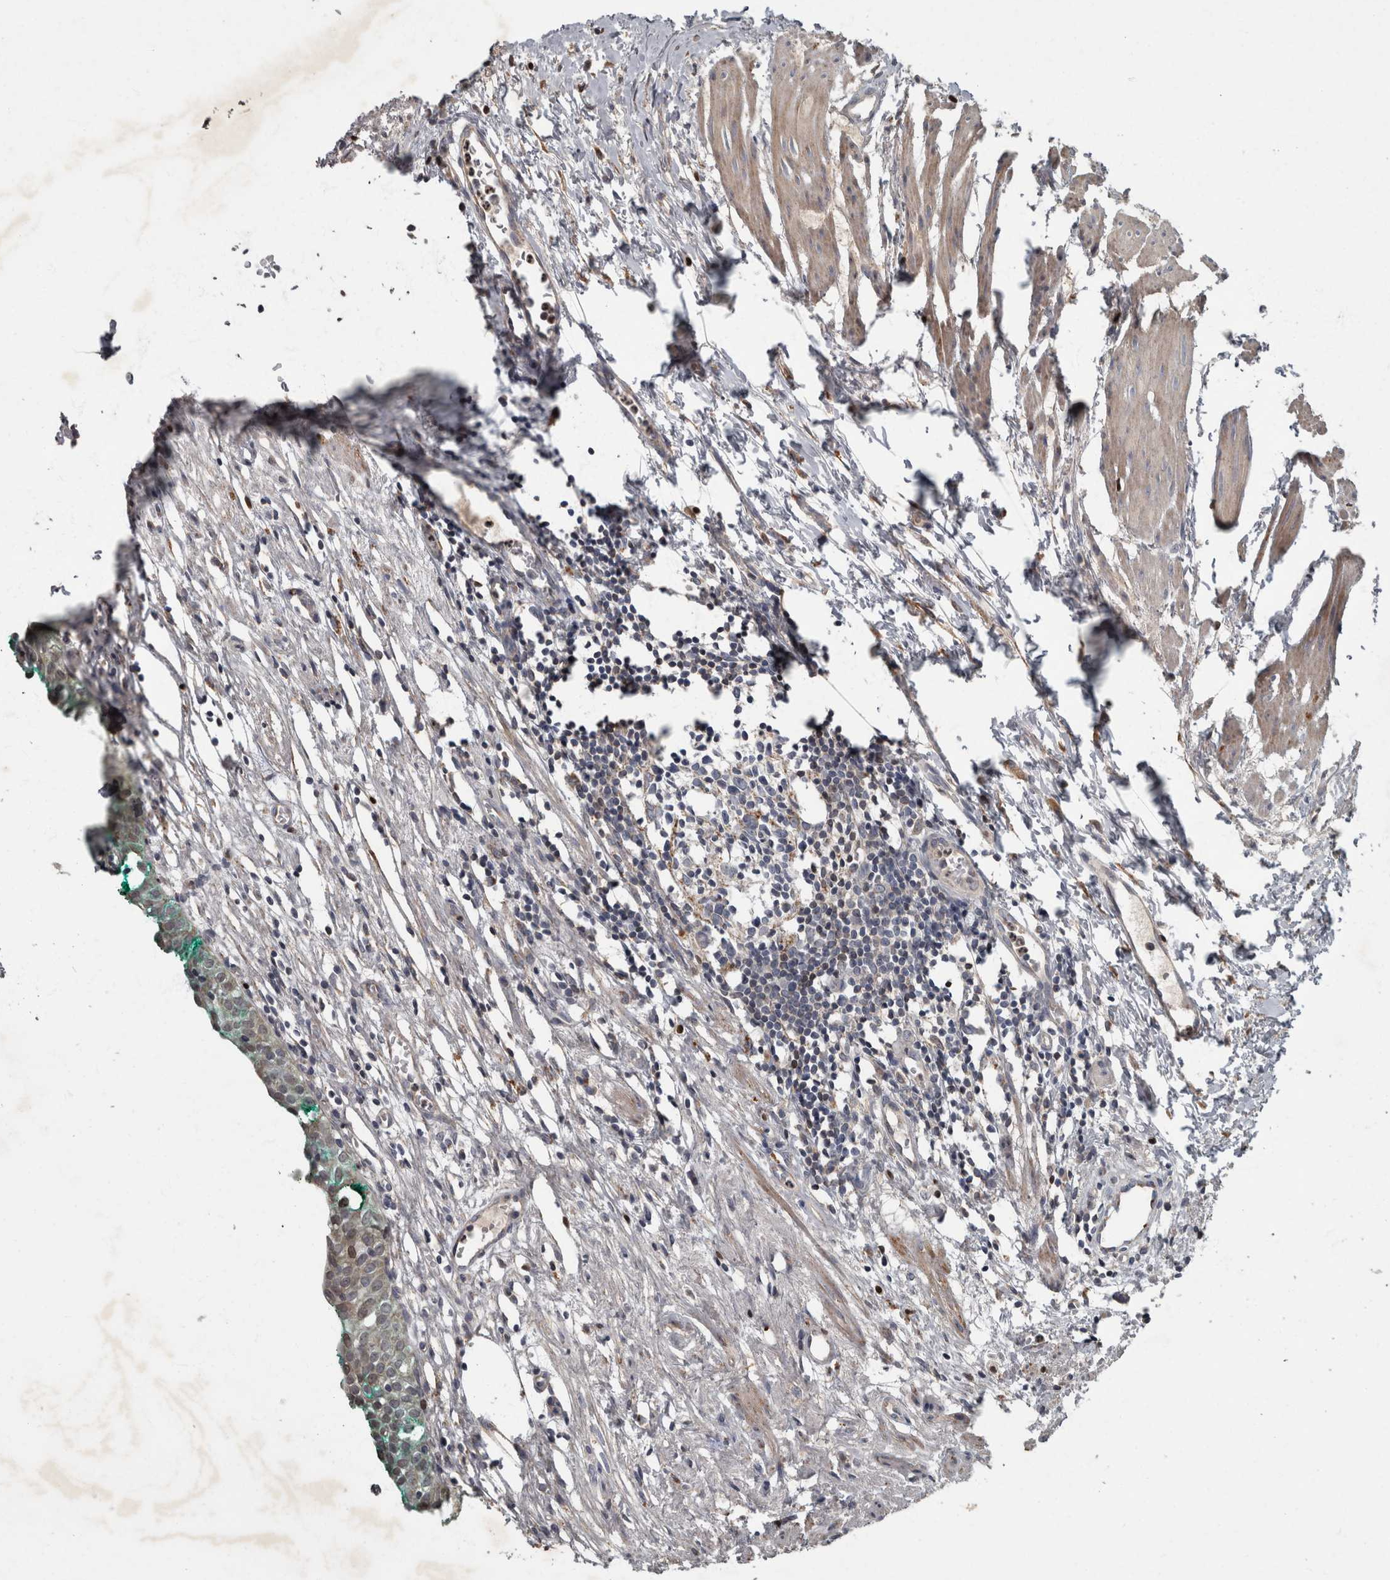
{"staining": {"intensity": "moderate", "quantity": "25%-75%", "location": "cytoplasmic/membranous,nuclear"}, "tissue": "urinary bladder", "cell_type": "Urothelial cells", "image_type": "normal", "snomed": [{"axis": "morphology", "description": "Normal tissue, NOS"}, {"axis": "morphology", "description": "Urothelial carcinoma, High grade"}, {"axis": "topography", "description": "Urinary bladder"}], "caption": "Benign urinary bladder shows moderate cytoplasmic/membranous,nuclear staining in approximately 25%-75% of urothelial cells.", "gene": "PPP1R3C", "patient": {"sex": "female", "age": 60}}